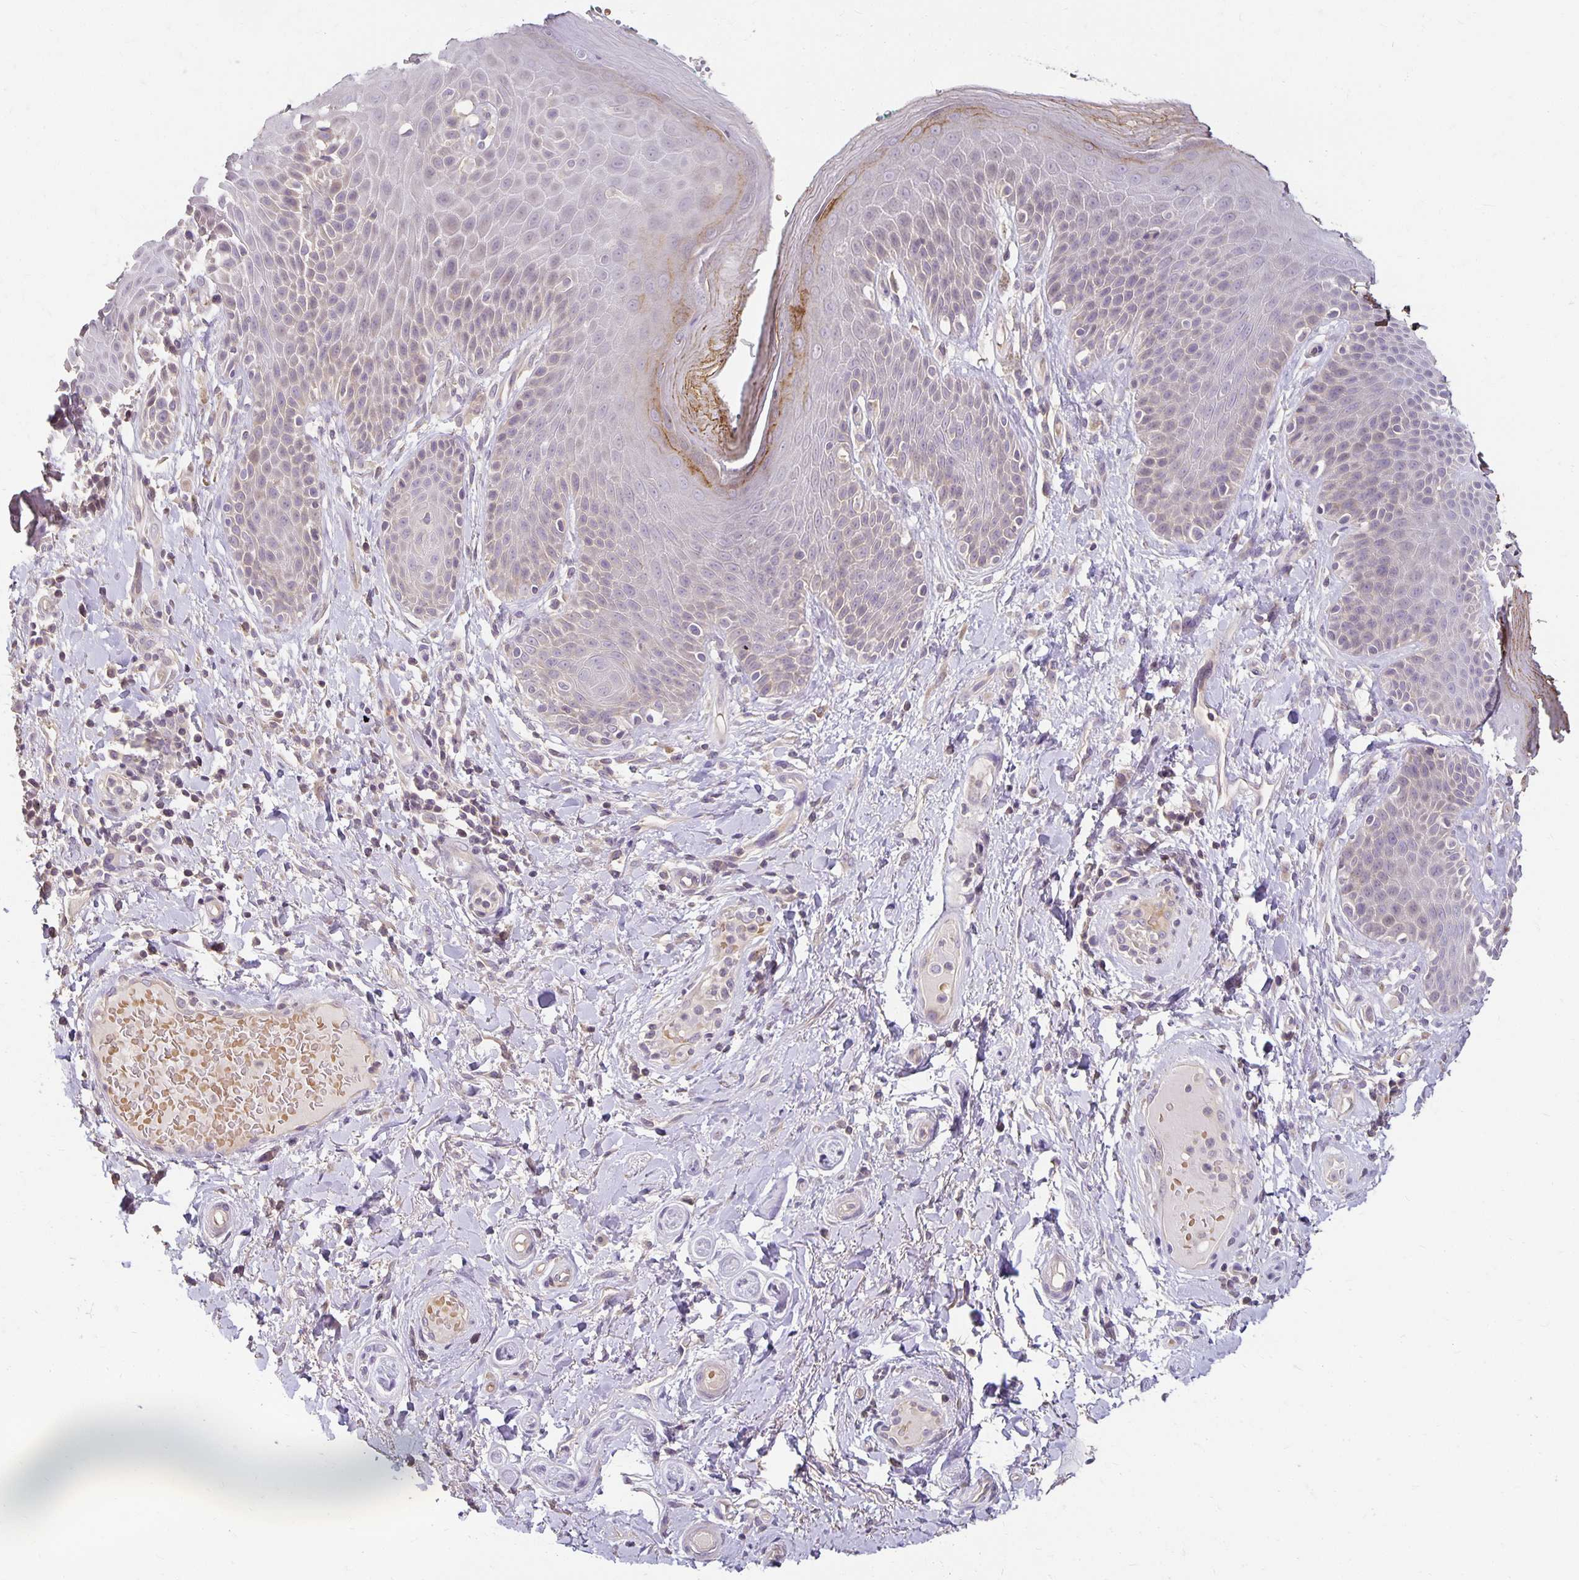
{"staining": {"intensity": "moderate", "quantity": "<25%", "location": "cytoplasmic/membranous"}, "tissue": "skin", "cell_type": "Epidermal cells", "image_type": "normal", "snomed": [{"axis": "morphology", "description": "Normal tissue, NOS"}, {"axis": "topography", "description": "Anal"}, {"axis": "topography", "description": "Peripheral nerve tissue"}], "caption": "Immunohistochemistry (IHC) image of unremarkable skin: human skin stained using IHC reveals low levels of moderate protein expression localized specifically in the cytoplasmic/membranous of epidermal cells, appearing as a cytoplasmic/membranous brown color.", "gene": "CST6", "patient": {"sex": "male", "age": 51}}